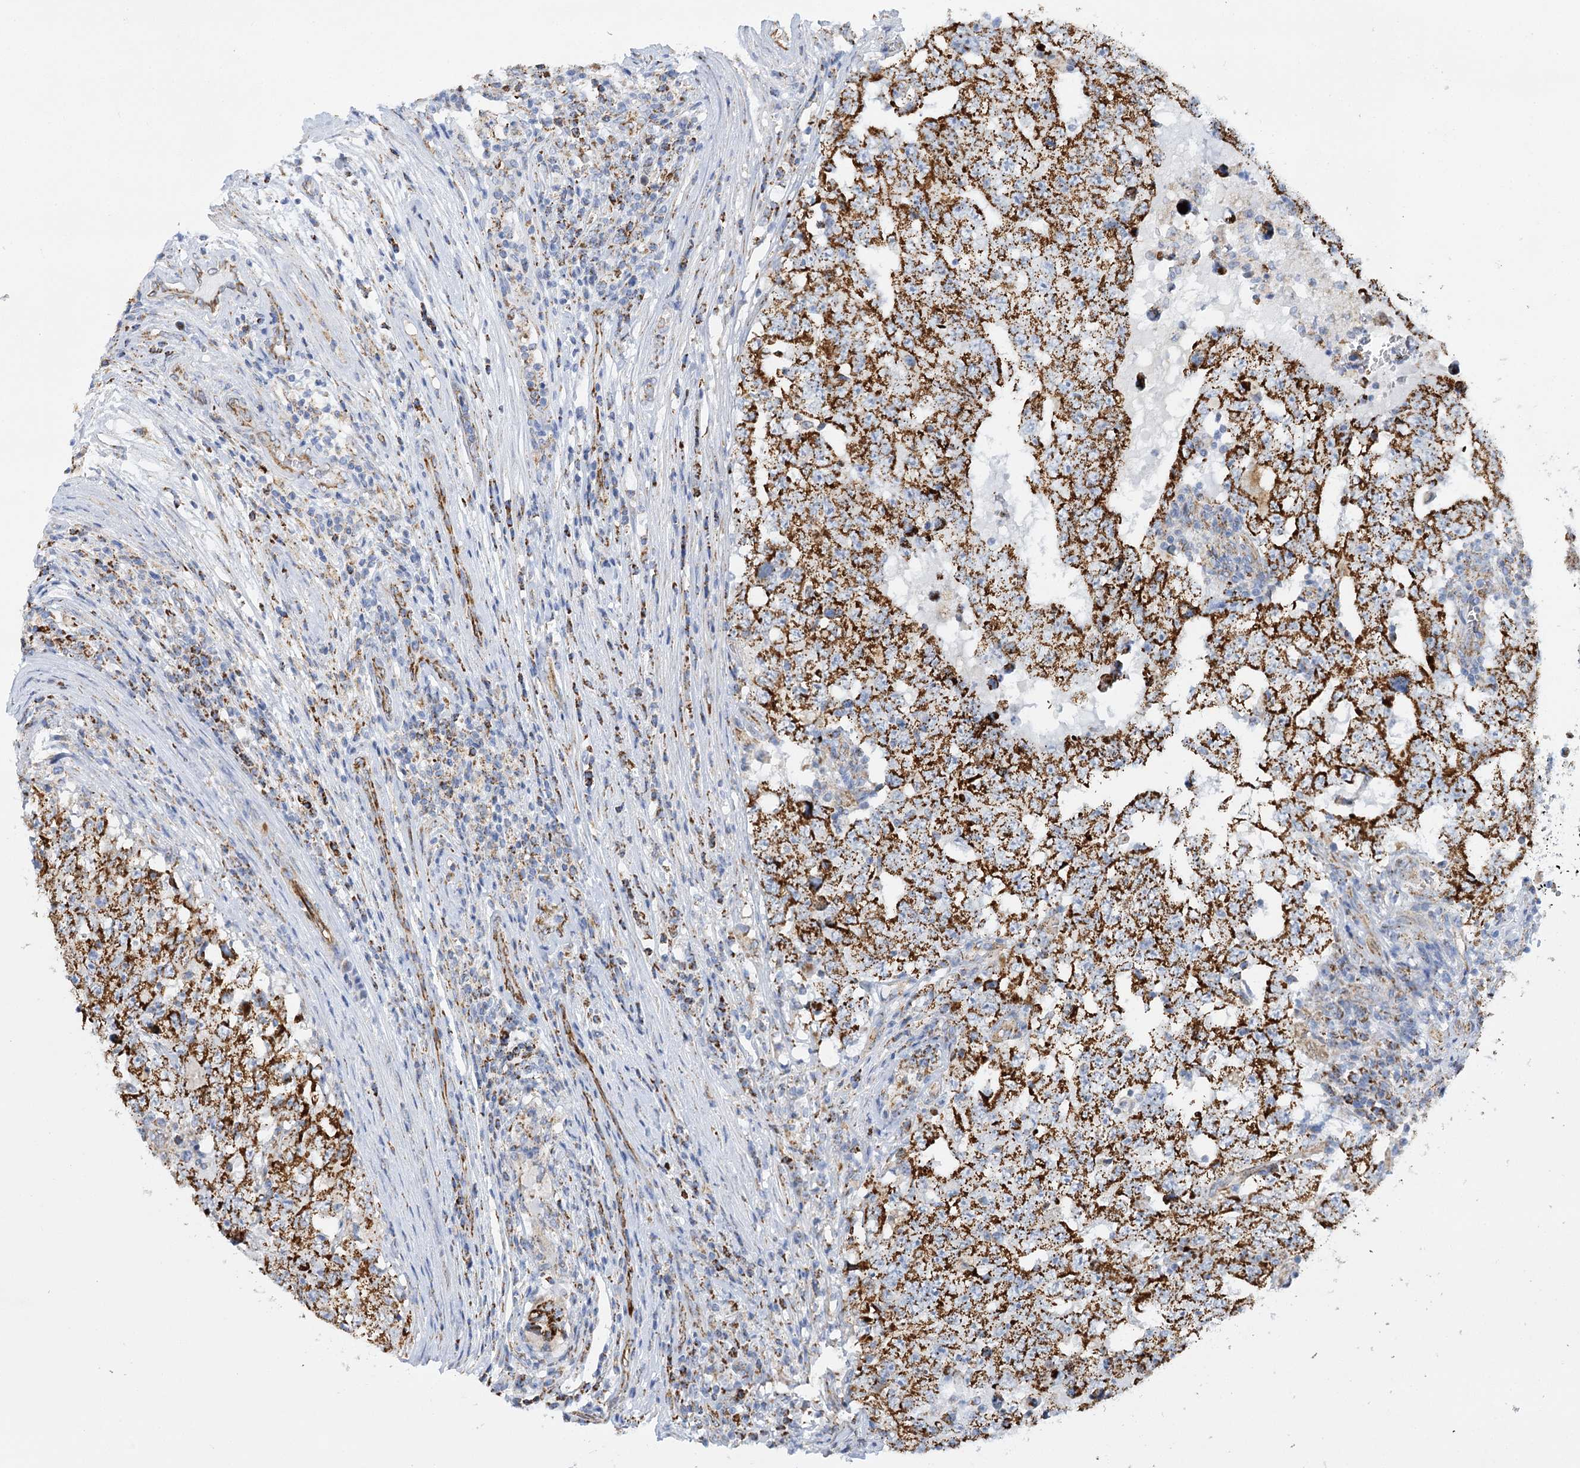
{"staining": {"intensity": "strong", "quantity": ">75%", "location": "cytoplasmic/membranous"}, "tissue": "testis cancer", "cell_type": "Tumor cells", "image_type": "cancer", "snomed": [{"axis": "morphology", "description": "Carcinoma, Embryonal, NOS"}, {"axis": "topography", "description": "Testis"}], "caption": "Testis cancer (embryonal carcinoma) stained with a brown dye displays strong cytoplasmic/membranous positive positivity in approximately >75% of tumor cells.", "gene": "DHTKD1", "patient": {"sex": "male", "age": 26}}